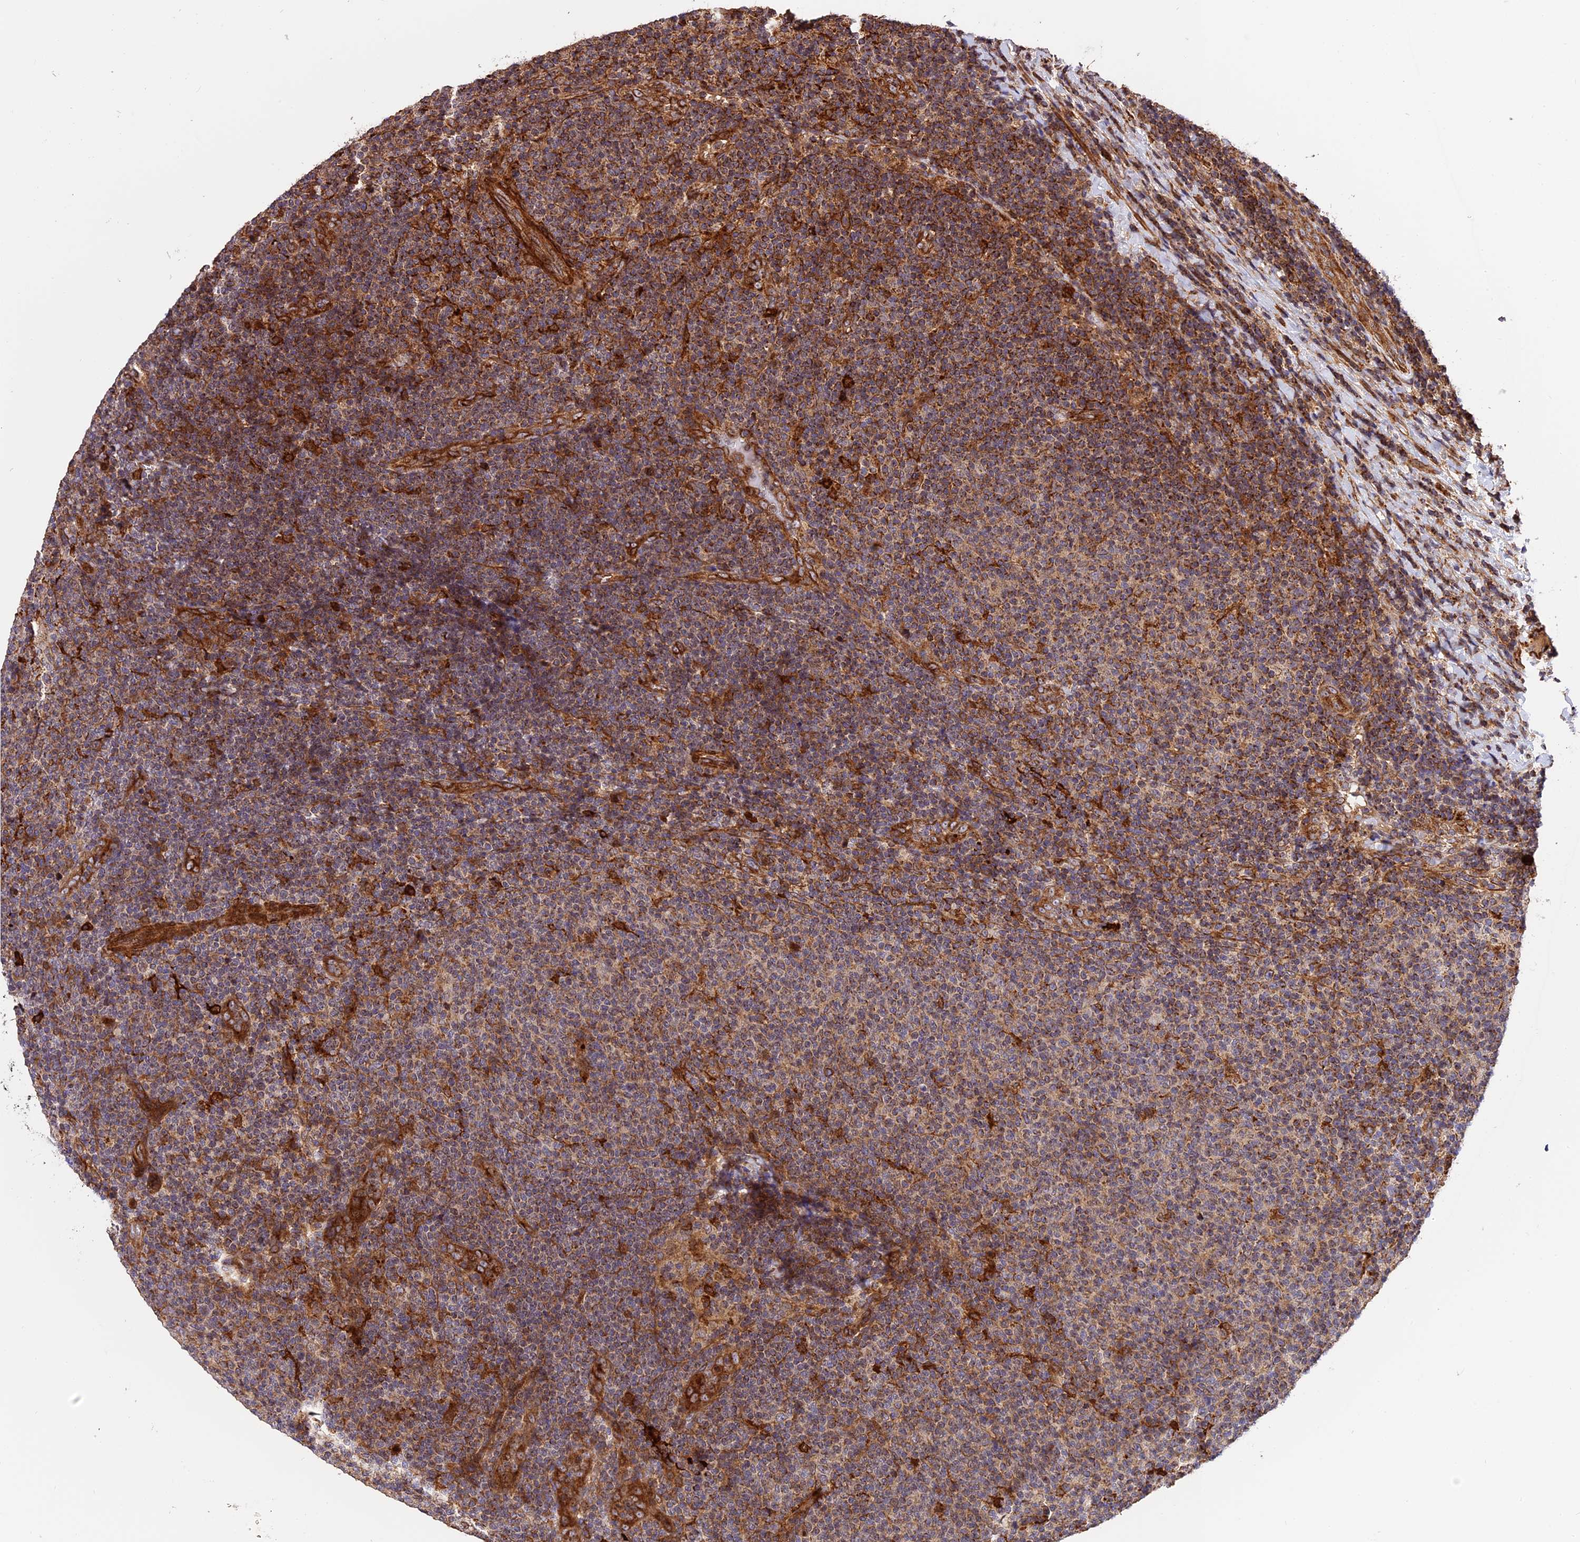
{"staining": {"intensity": "moderate", "quantity": "25%-75%", "location": "cytoplasmic/membranous"}, "tissue": "lymphoma", "cell_type": "Tumor cells", "image_type": "cancer", "snomed": [{"axis": "morphology", "description": "Malignant lymphoma, non-Hodgkin's type, Low grade"}, {"axis": "topography", "description": "Lymph node"}], "caption": "This is an image of IHC staining of malignant lymphoma, non-Hodgkin's type (low-grade), which shows moderate staining in the cytoplasmic/membranous of tumor cells.", "gene": "HERPUD1", "patient": {"sex": "male", "age": 66}}